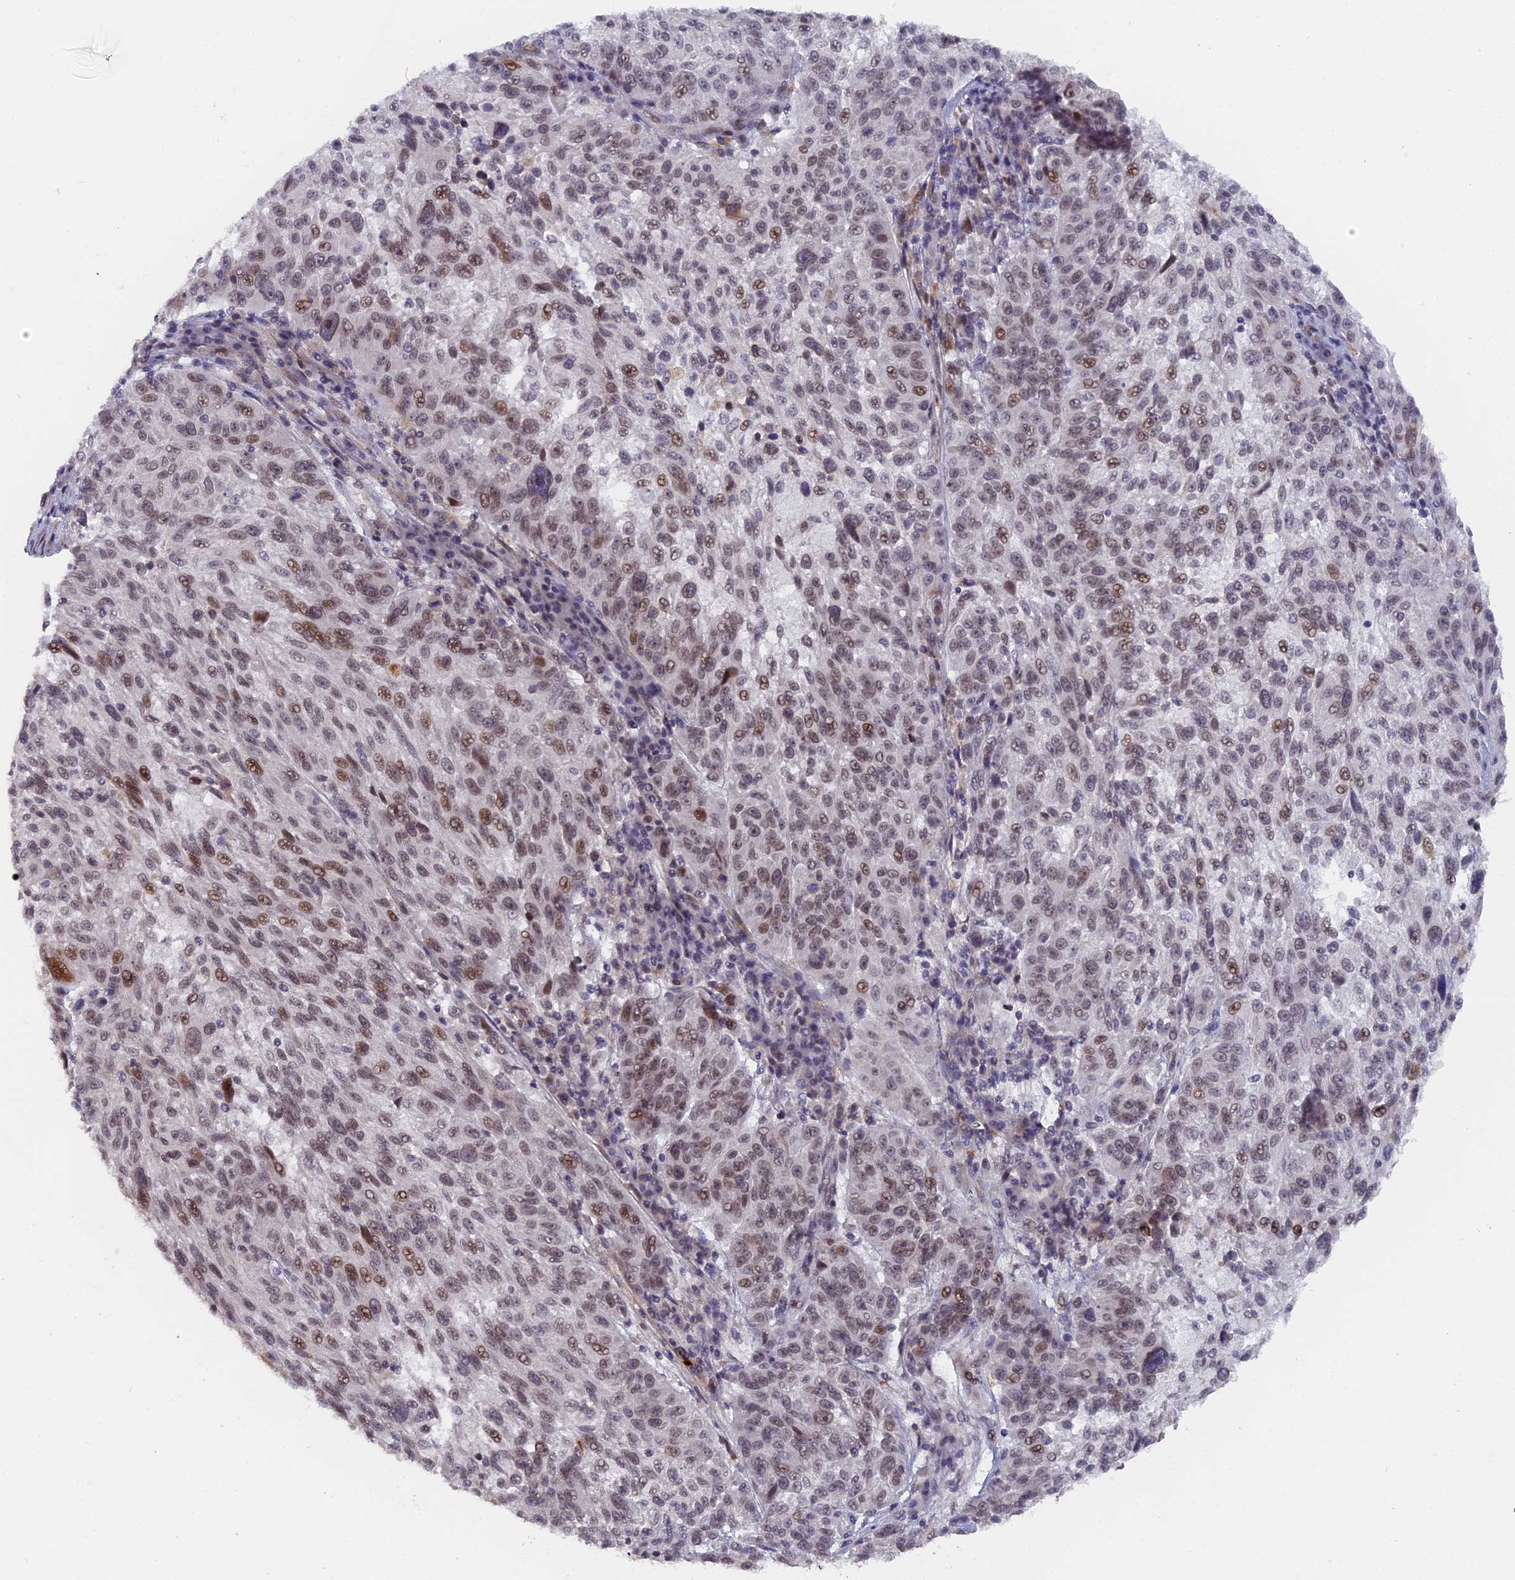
{"staining": {"intensity": "moderate", "quantity": "25%-75%", "location": "nuclear"}, "tissue": "melanoma", "cell_type": "Tumor cells", "image_type": "cancer", "snomed": [{"axis": "morphology", "description": "Malignant melanoma, NOS"}, {"axis": "topography", "description": "Skin"}], "caption": "An IHC micrograph of tumor tissue is shown. Protein staining in brown shows moderate nuclear positivity in malignant melanoma within tumor cells.", "gene": "PYGO1", "patient": {"sex": "male", "age": 53}}